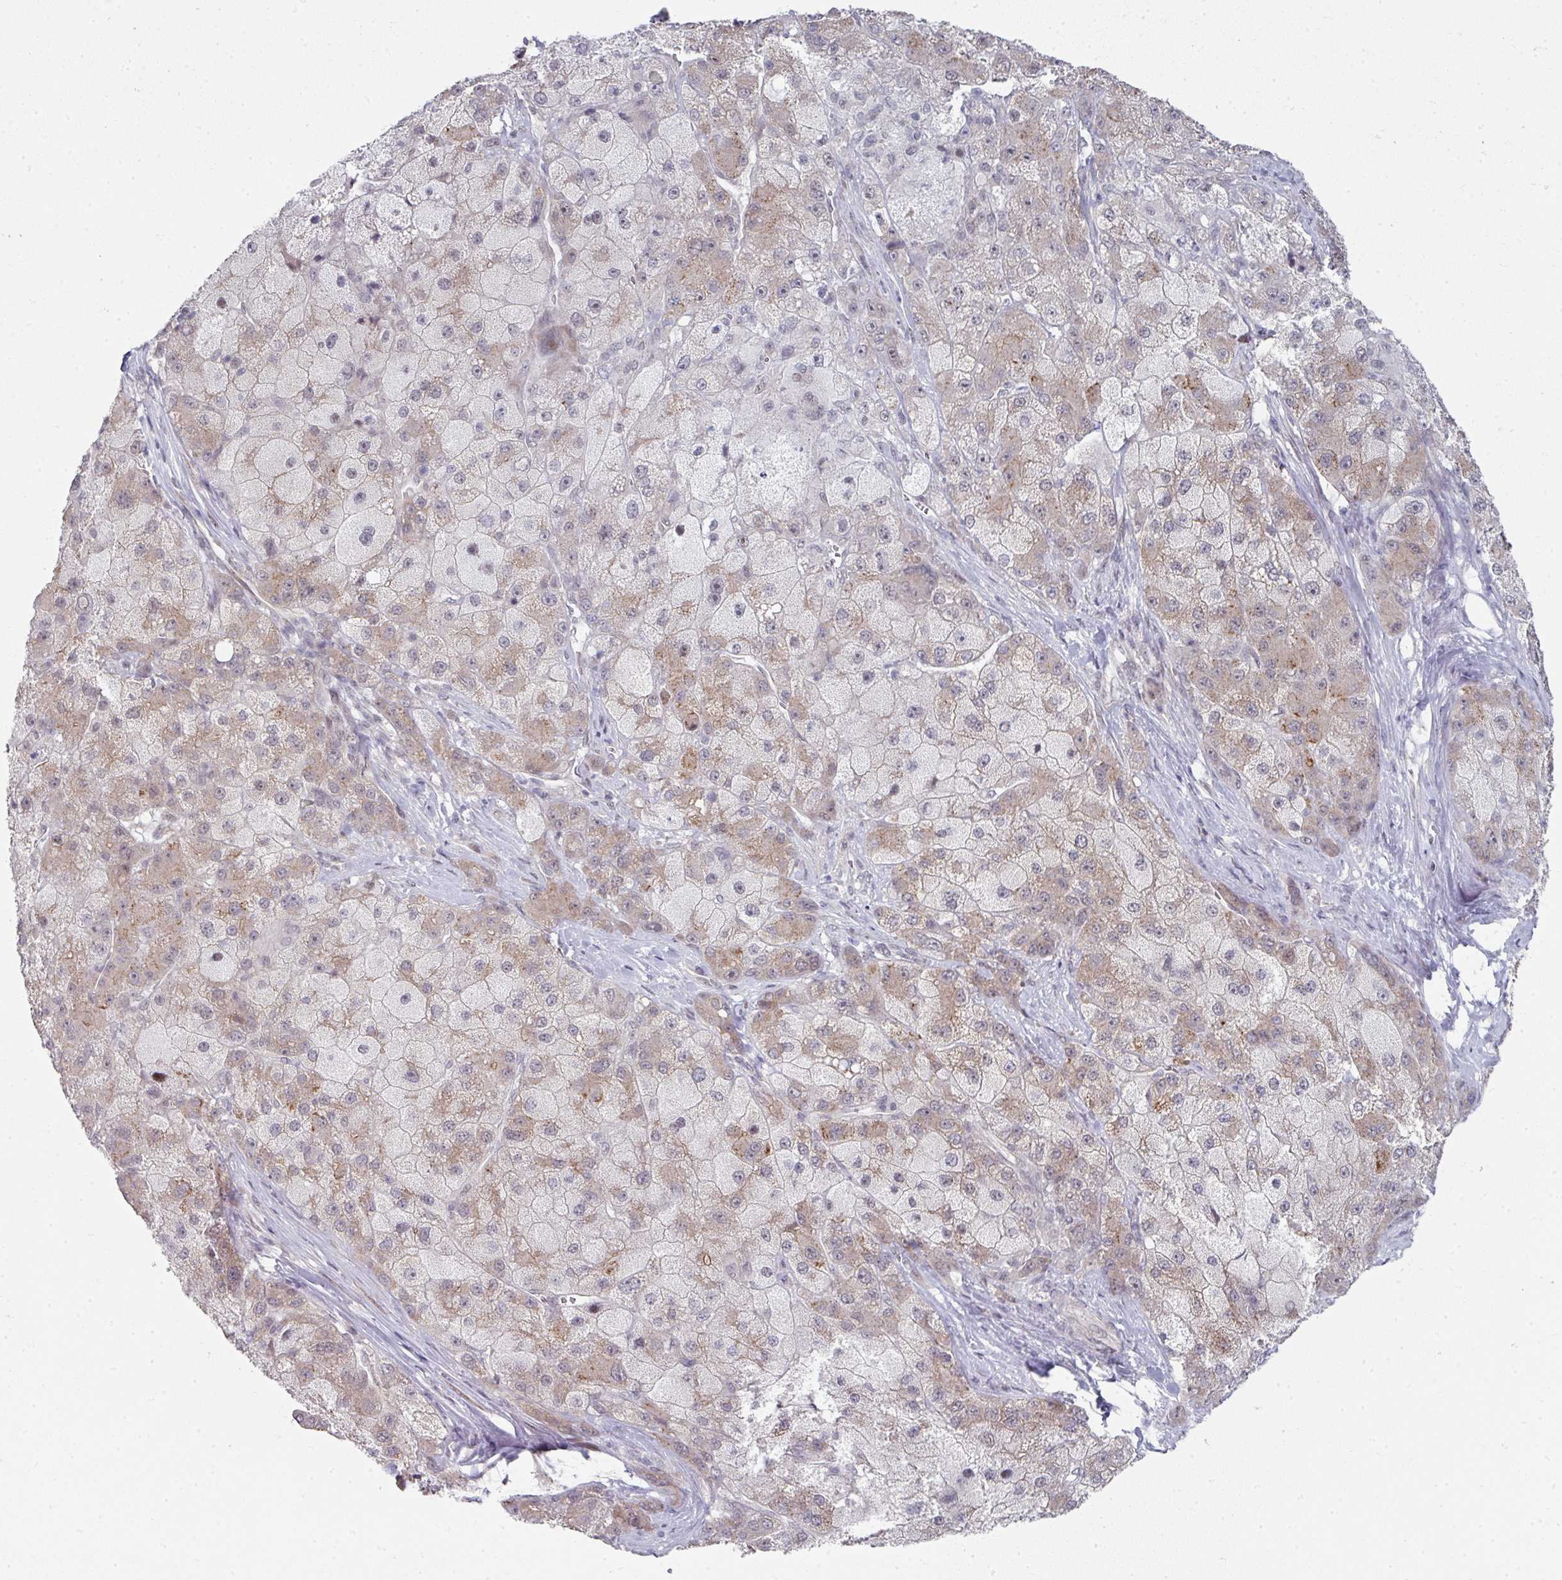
{"staining": {"intensity": "strong", "quantity": "25%-75%", "location": "cytoplasmic/membranous"}, "tissue": "liver cancer", "cell_type": "Tumor cells", "image_type": "cancer", "snomed": [{"axis": "morphology", "description": "Carcinoma, Hepatocellular, NOS"}, {"axis": "topography", "description": "Liver"}], "caption": "Immunohistochemistry (IHC) of liver cancer (hepatocellular carcinoma) demonstrates high levels of strong cytoplasmic/membranous staining in approximately 25%-75% of tumor cells.", "gene": "TMCC1", "patient": {"sex": "male", "age": 67}}